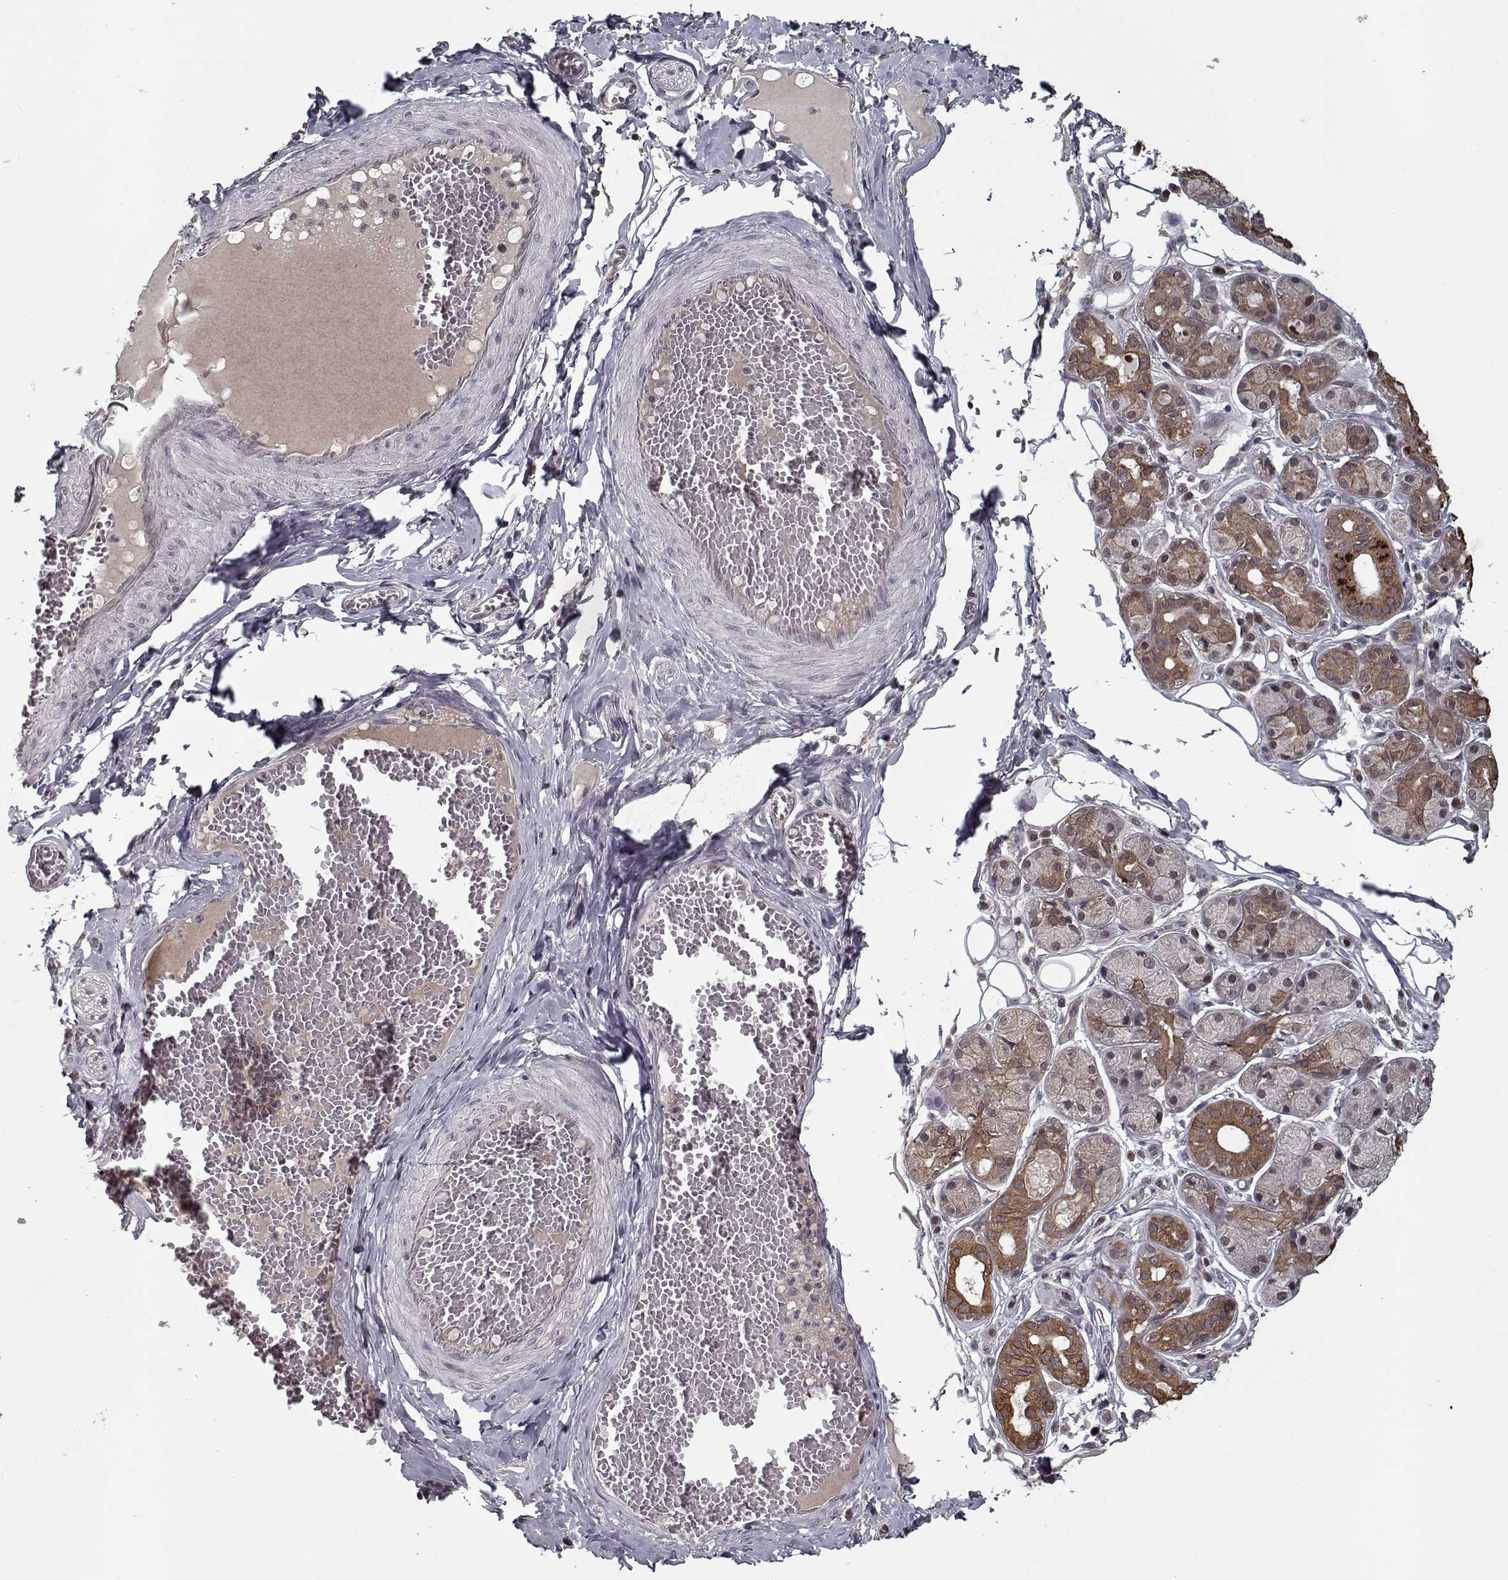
{"staining": {"intensity": "moderate", "quantity": "<25%", "location": "cytoplasmic/membranous"}, "tissue": "salivary gland", "cell_type": "Glandular cells", "image_type": "normal", "snomed": [{"axis": "morphology", "description": "Normal tissue, NOS"}, {"axis": "topography", "description": "Salivary gland"}, {"axis": "topography", "description": "Peripheral nerve tissue"}], "caption": "Glandular cells exhibit moderate cytoplasmic/membranous positivity in about <25% of cells in unremarkable salivary gland.", "gene": "NLK", "patient": {"sex": "male", "age": 71}}